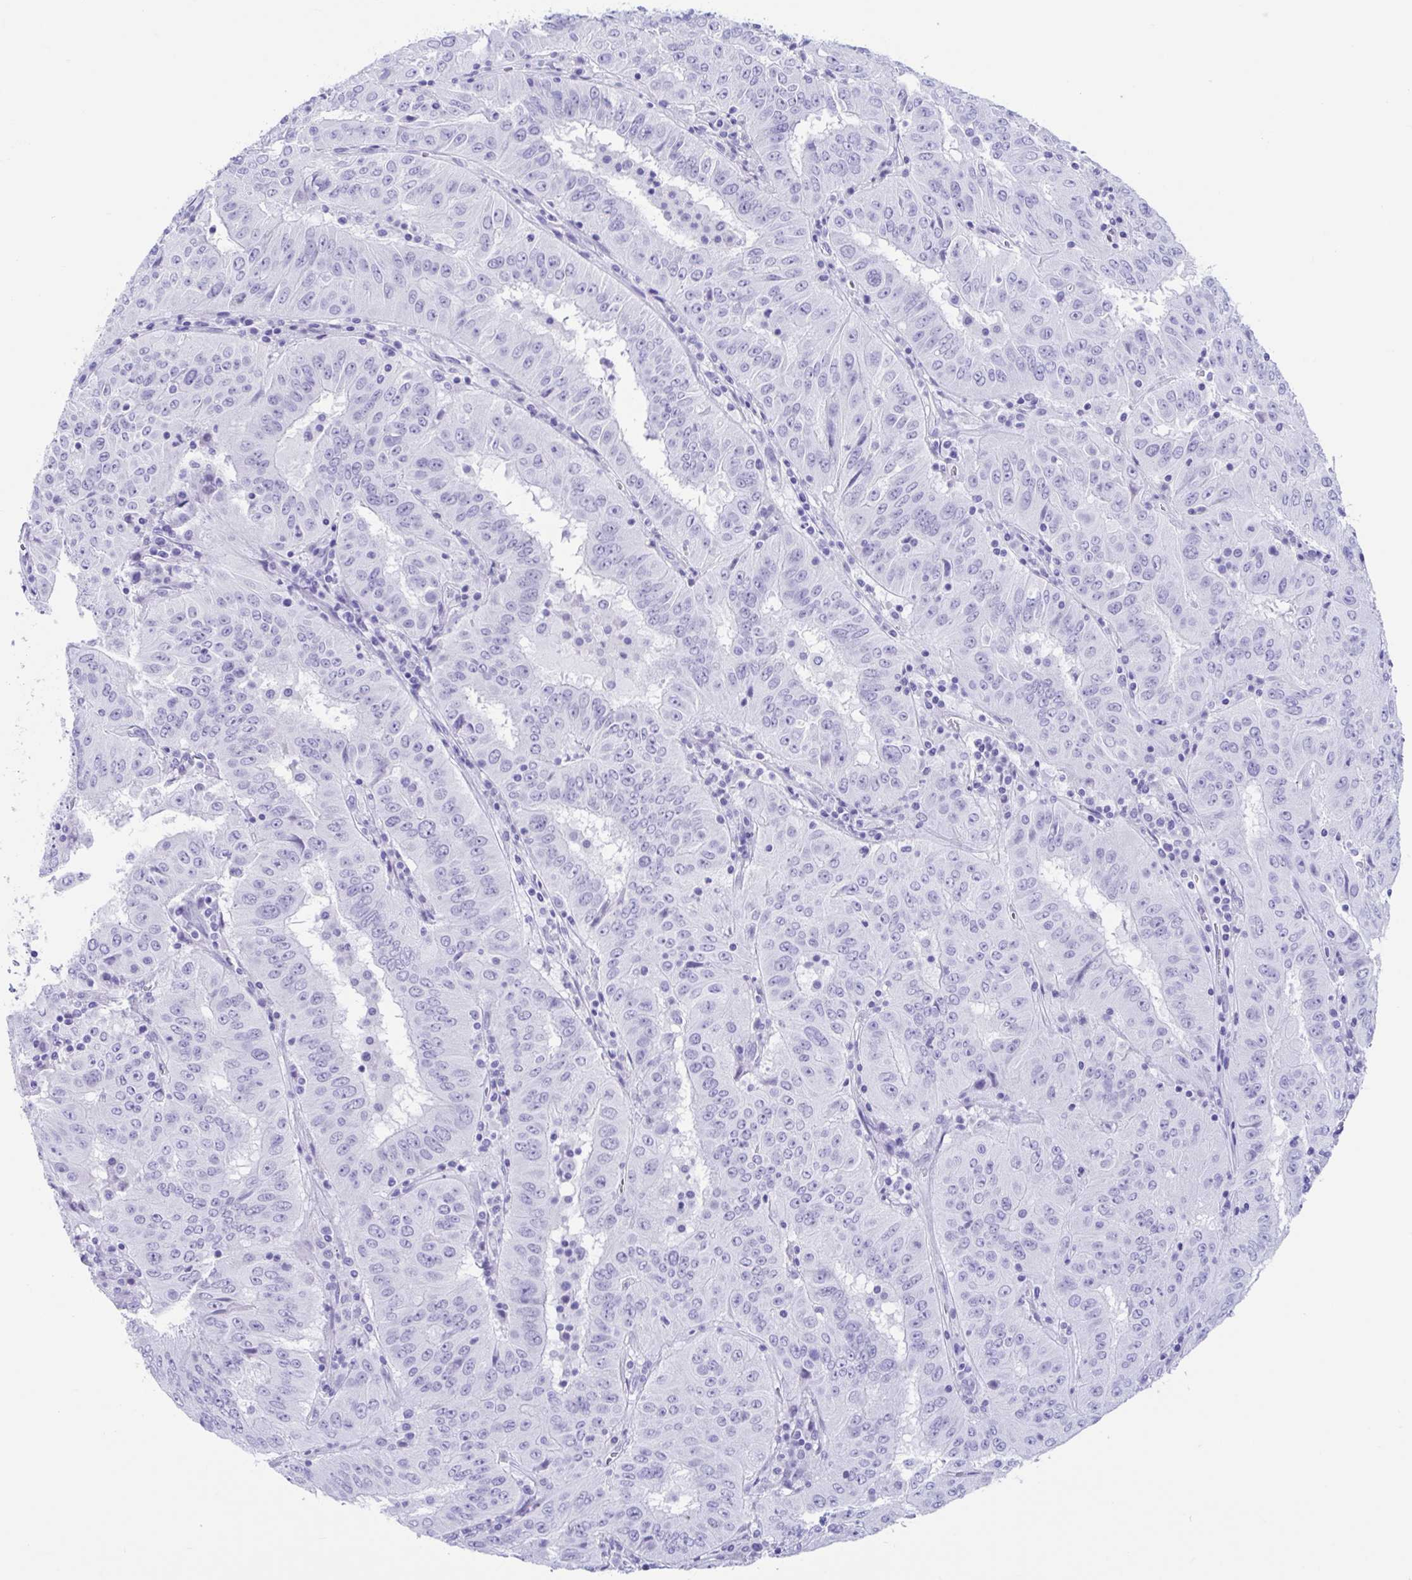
{"staining": {"intensity": "negative", "quantity": "none", "location": "none"}, "tissue": "pancreatic cancer", "cell_type": "Tumor cells", "image_type": "cancer", "snomed": [{"axis": "morphology", "description": "Adenocarcinoma, NOS"}, {"axis": "topography", "description": "Pancreas"}], "caption": "DAB immunohistochemical staining of human pancreatic cancer reveals no significant expression in tumor cells.", "gene": "TMEM35A", "patient": {"sex": "male", "age": 63}}